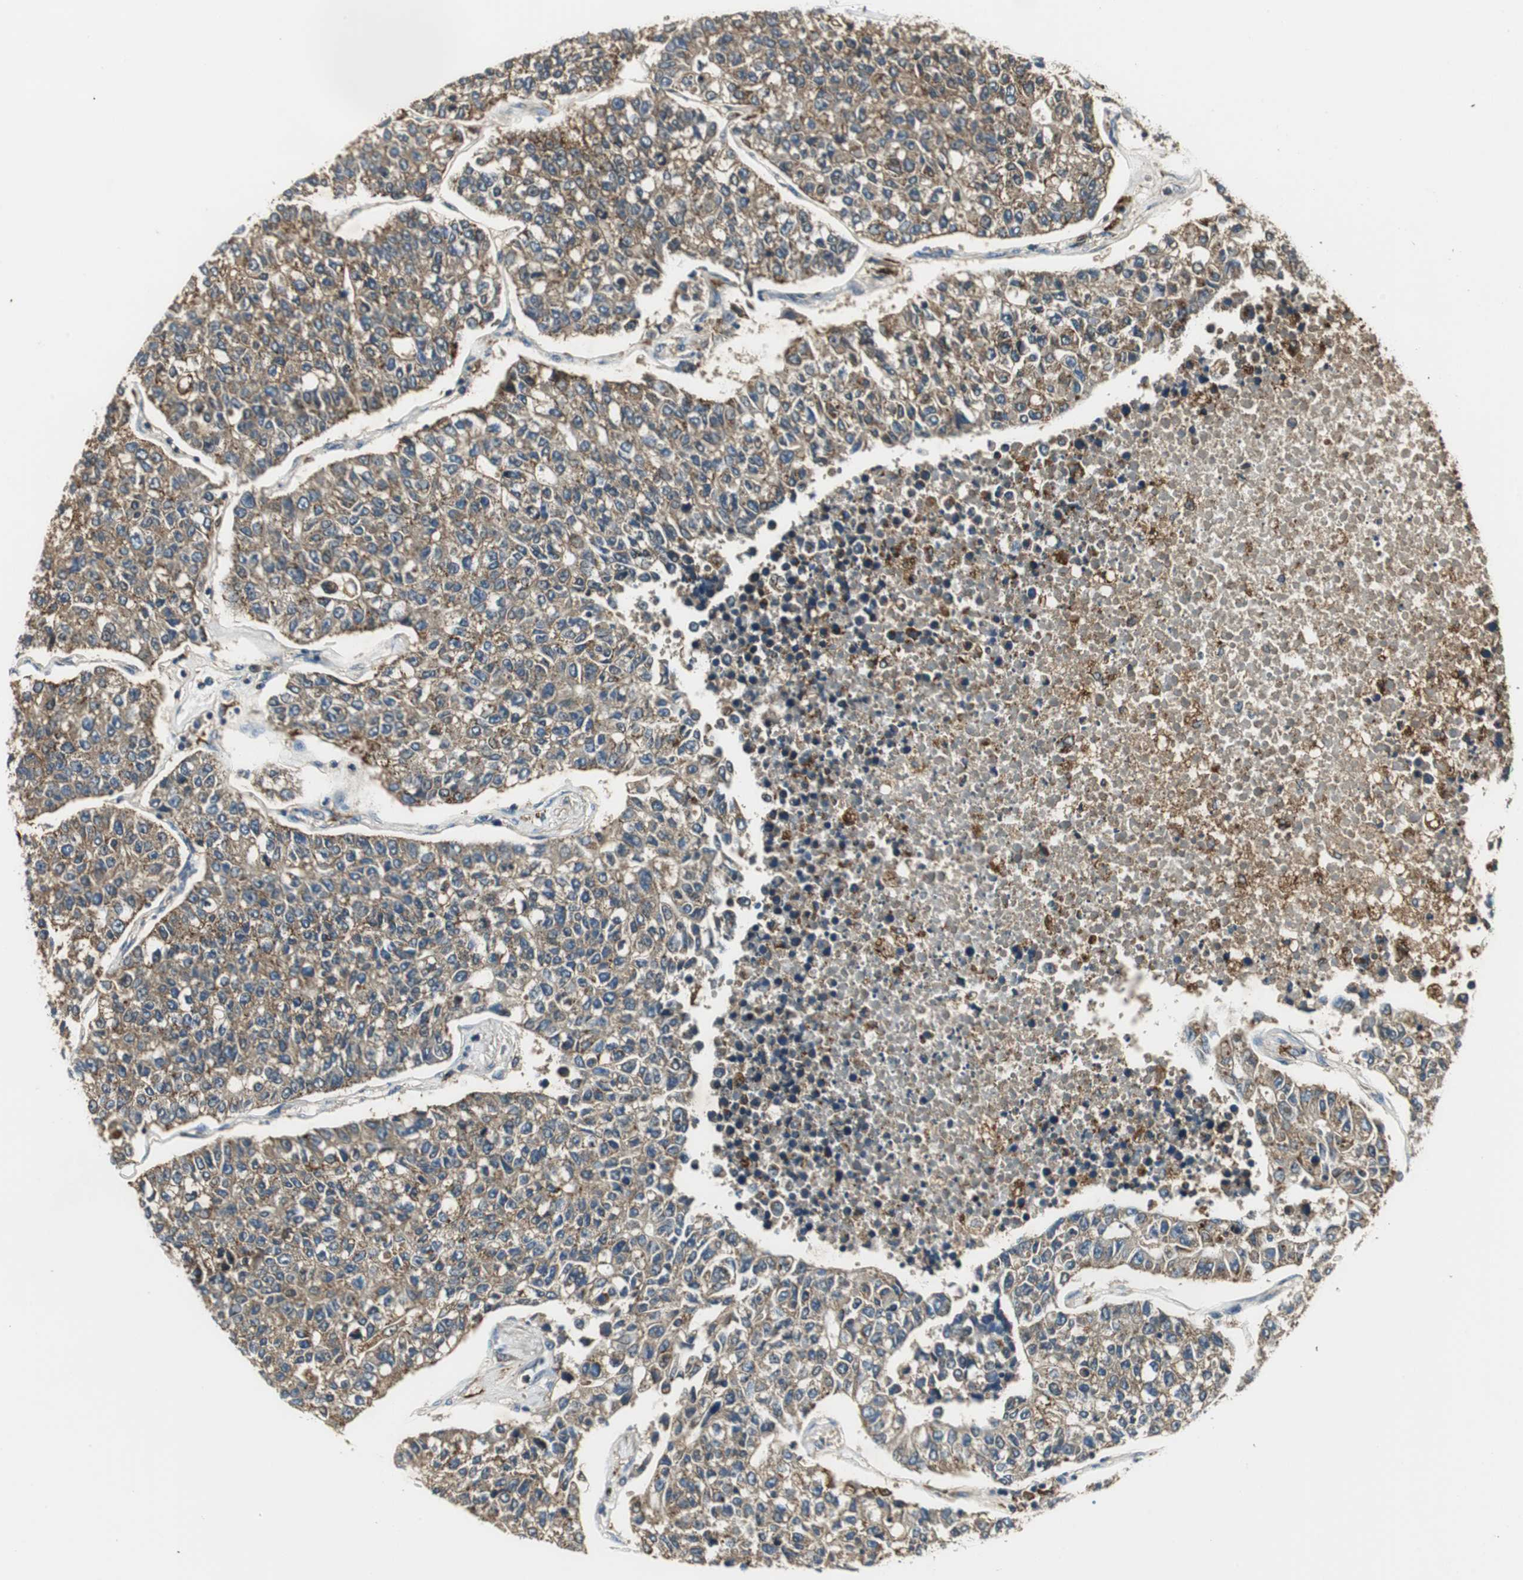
{"staining": {"intensity": "moderate", "quantity": ">75%", "location": "cytoplasmic/membranous"}, "tissue": "lung cancer", "cell_type": "Tumor cells", "image_type": "cancer", "snomed": [{"axis": "morphology", "description": "Adenocarcinoma, NOS"}, {"axis": "topography", "description": "Lung"}], "caption": "This histopathology image displays lung cancer stained with immunohistochemistry to label a protein in brown. The cytoplasmic/membranous of tumor cells show moderate positivity for the protein. Nuclei are counter-stained blue.", "gene": "NIT1", "patient": {"sex": "male", "age": 49}}